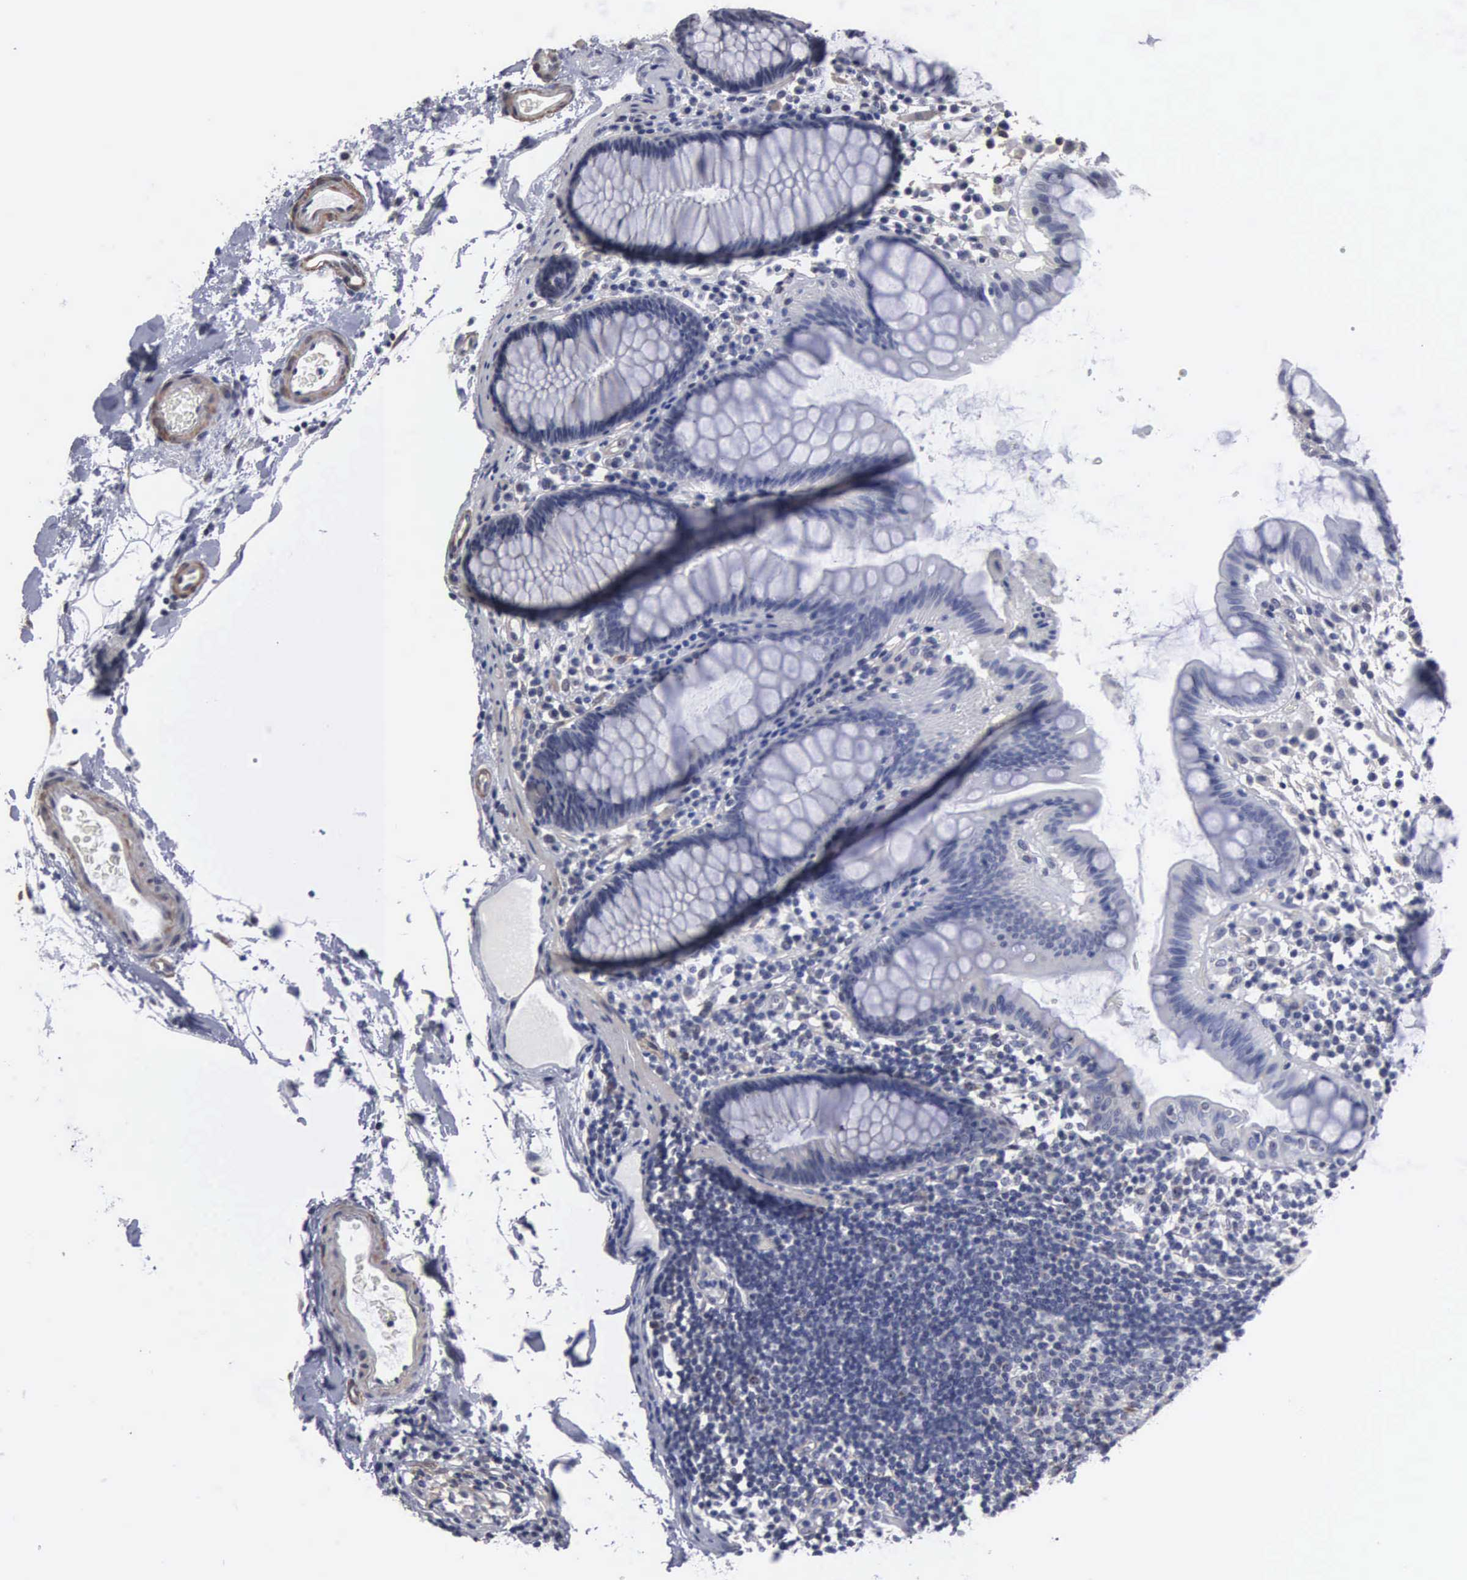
{"staining": {"intensity": "weak", "quantity": ">75%", "location": "cytoplasmic/membranous"}, "tissue": "colon", "cell_type": "Endothelial cells", "image_type": "normal", "snomed": [{"axis": "morphology", "description": "Normal tissue, NOS"}, {"axis": "topography", "description": "Colon"}], "caption": "Immunohistochemical staining of normal colon reveals low levels of weak cytoplasmic/membranous staining in approximately >75% of endothelial cells.", "gene": "NGDN", "patient": {"sex": "female", "age": 78}}